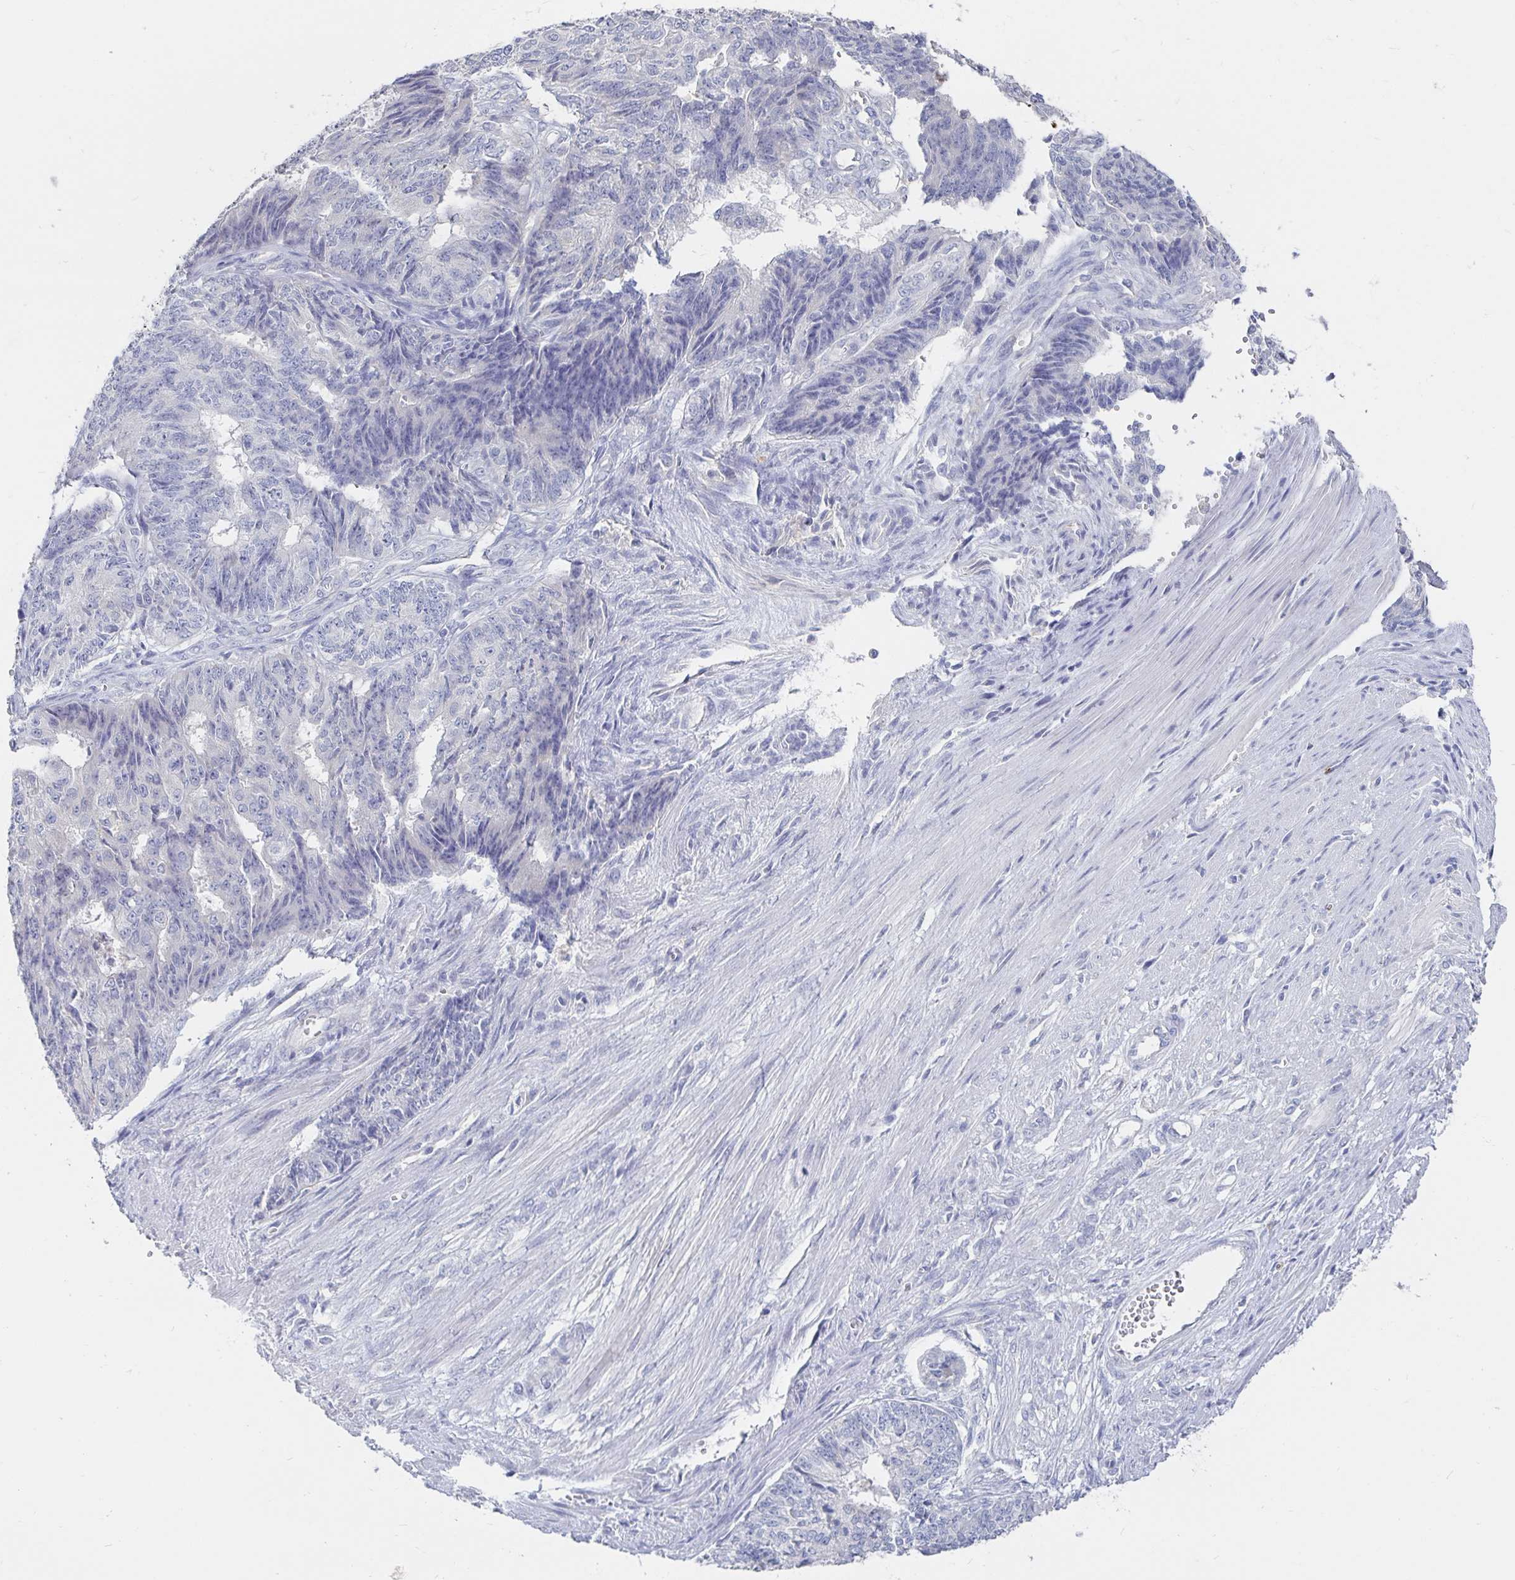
{"staining": {"intensity": "negative", "quantity": "none", "location": "none"}, "tissue": "endometrial cancer", "cell_type": "Tumor cells", "image_type": "cancer", "snomed": [{"axis": "morphology", "description": "Adenocarcinoma, NOS"}, {"axis": "topography", "description": "Endometrium"}], "caption": "Endometrial adenocarcinoma was stained to show a protein in brown. There is no significant staining in tumor cells.", "gene": "SPPL3", "patient": {"sex": "female", "age": 32}}